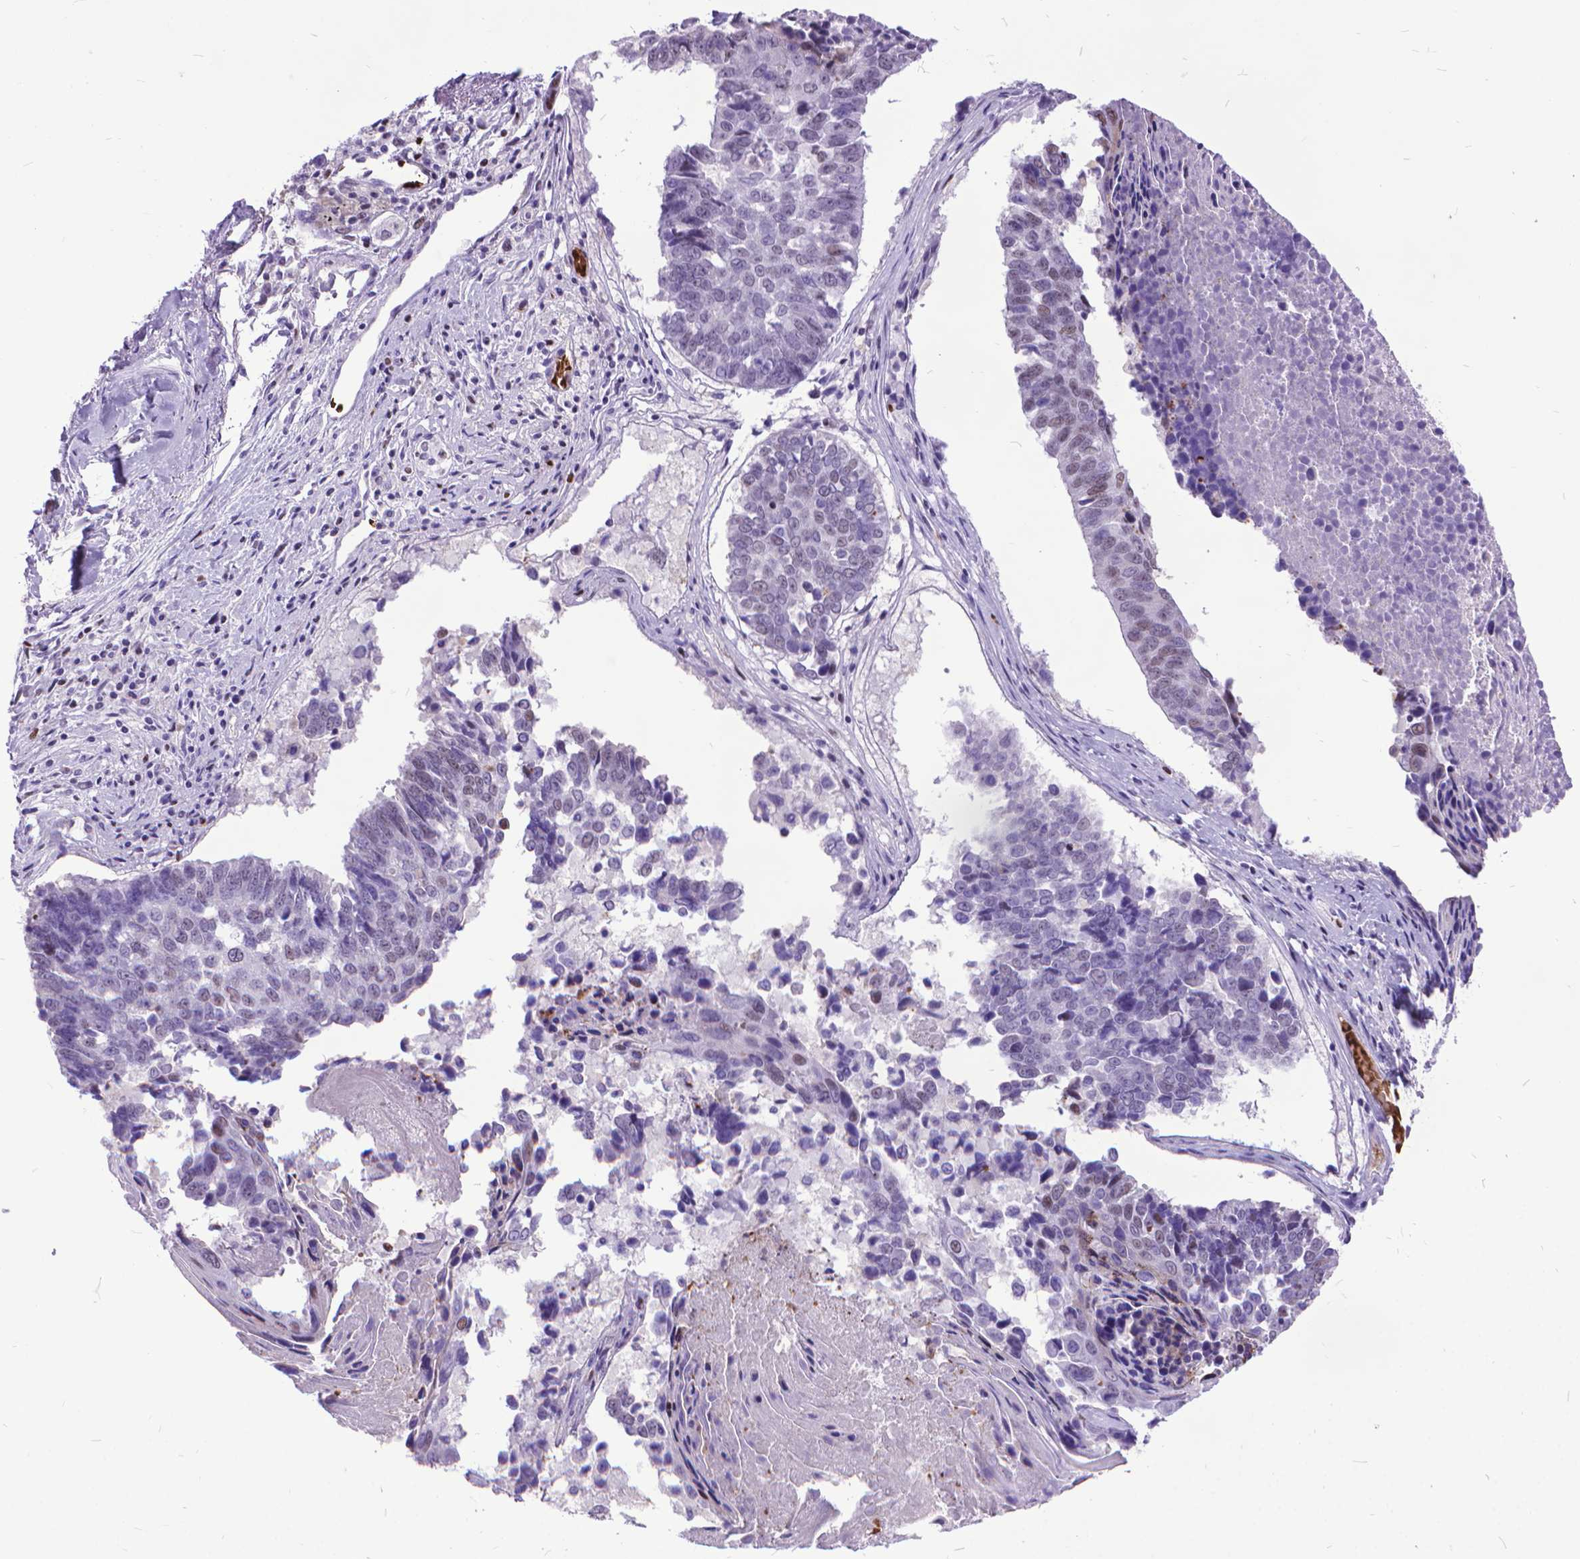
{"staining": {"intensity": "negative", "quantity": "none", "location": "none"}, "tissue": "lung cancer", "cell_type": "Tumor cells", "image_type": "cancer", "snomed": [{"axis": "morphology", "description": "Squamous cell carcinoma, NOS"}, {"axis": "topography", "description": "Lung"}], "caption": "Tumor cells are negative for brown protein staining in squamous cell carcinoma (lung).", "gene": "POLE4", "patient": {"sex": "male", "age": 73}}